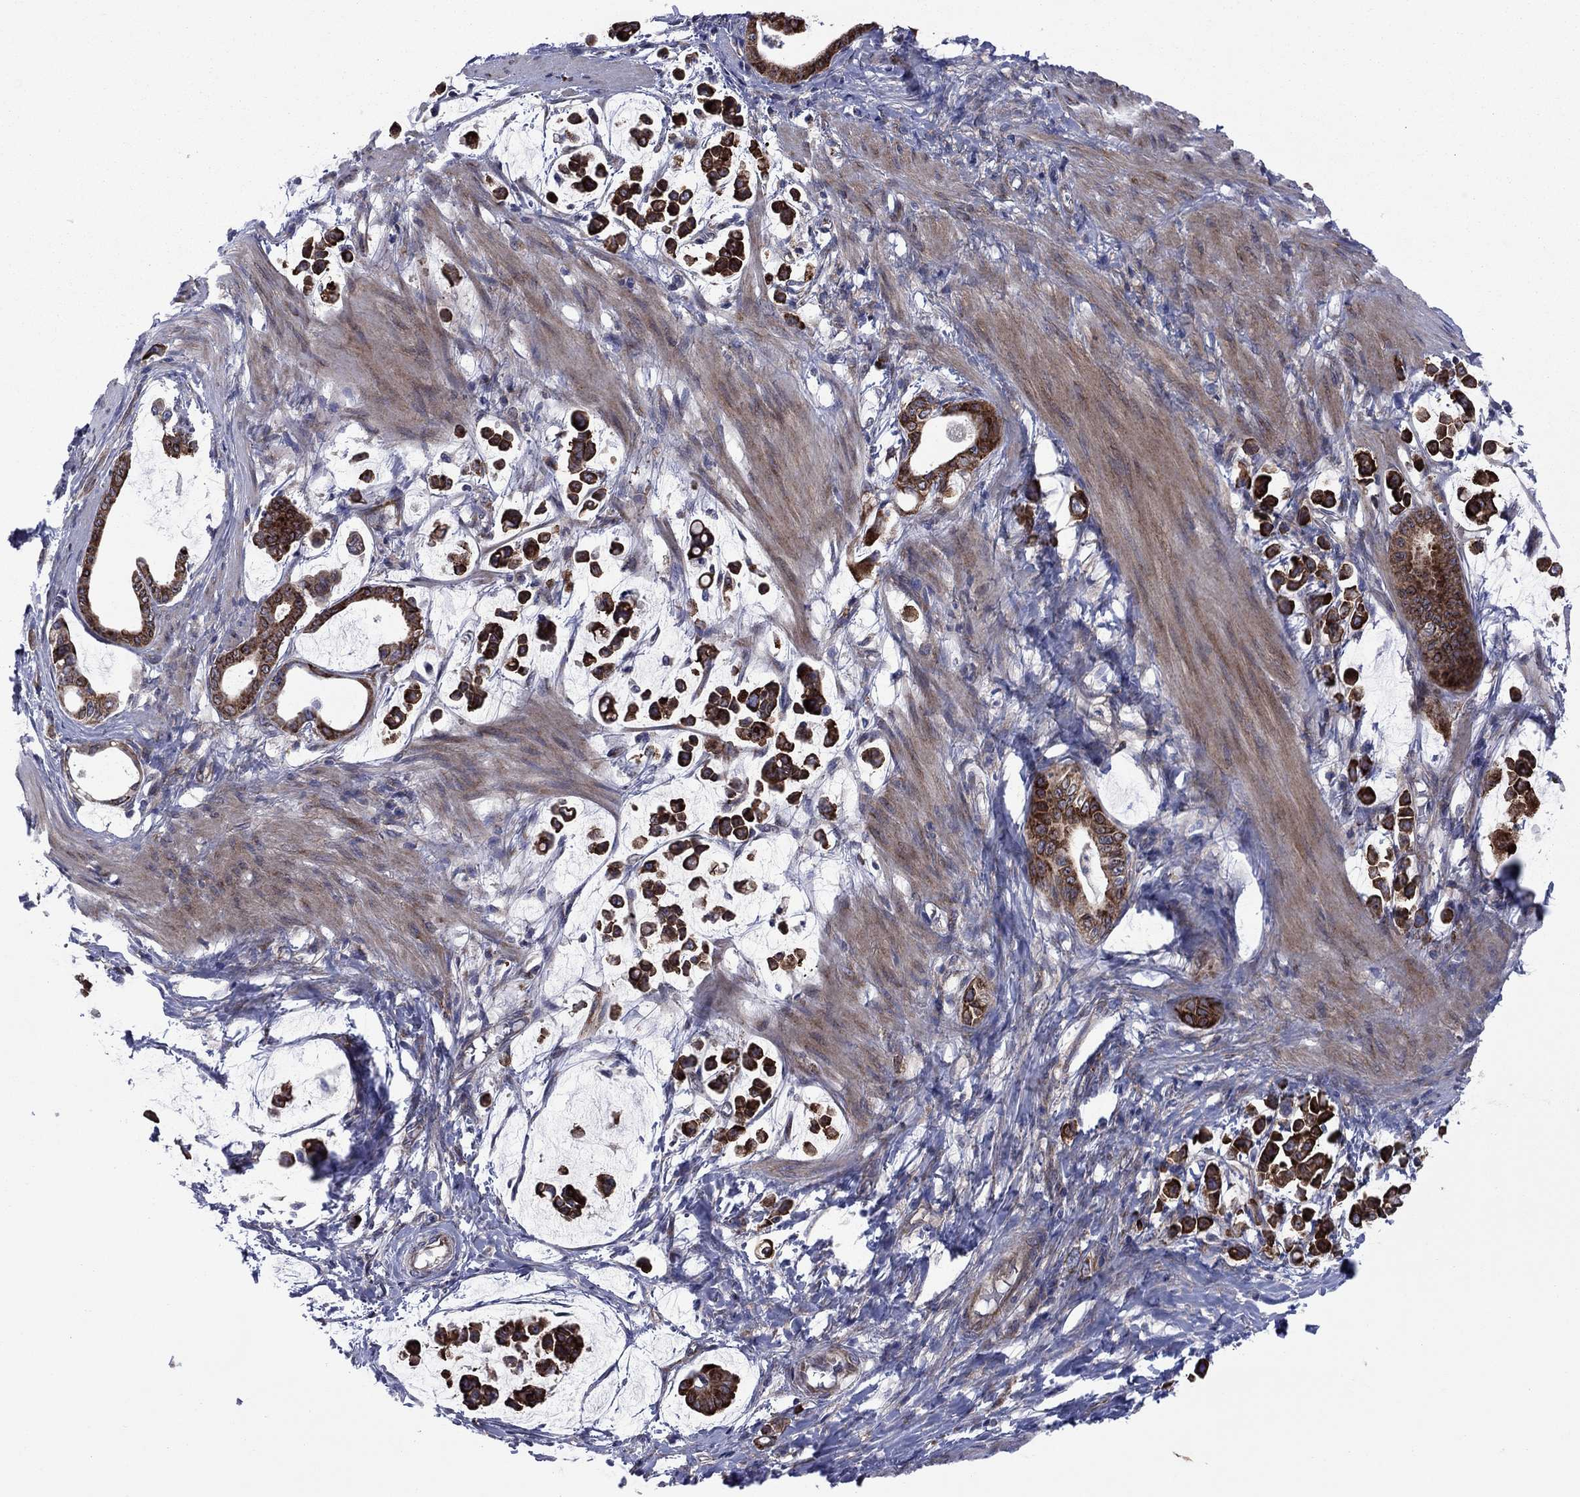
{"staining": {"intensity": "strong", "quantity": ">75%", "location": "cytoplasmic/membranous"}, "tissue": "stomach cancer", "cell_type": "Tumor cells", "image_type": "cancer", "snomed": [{"axis": "morphology", "description": "Adenocarcinoma, NOS"}, {"axis": "topography", "description": "Stomach"}], "caption": "Stomach cancer stained for a protein shows strong cytoplasmic/membranous positivity in tumor cells.", "gene": "GPR155", "patient": {"sex": "male", "age": 82}}